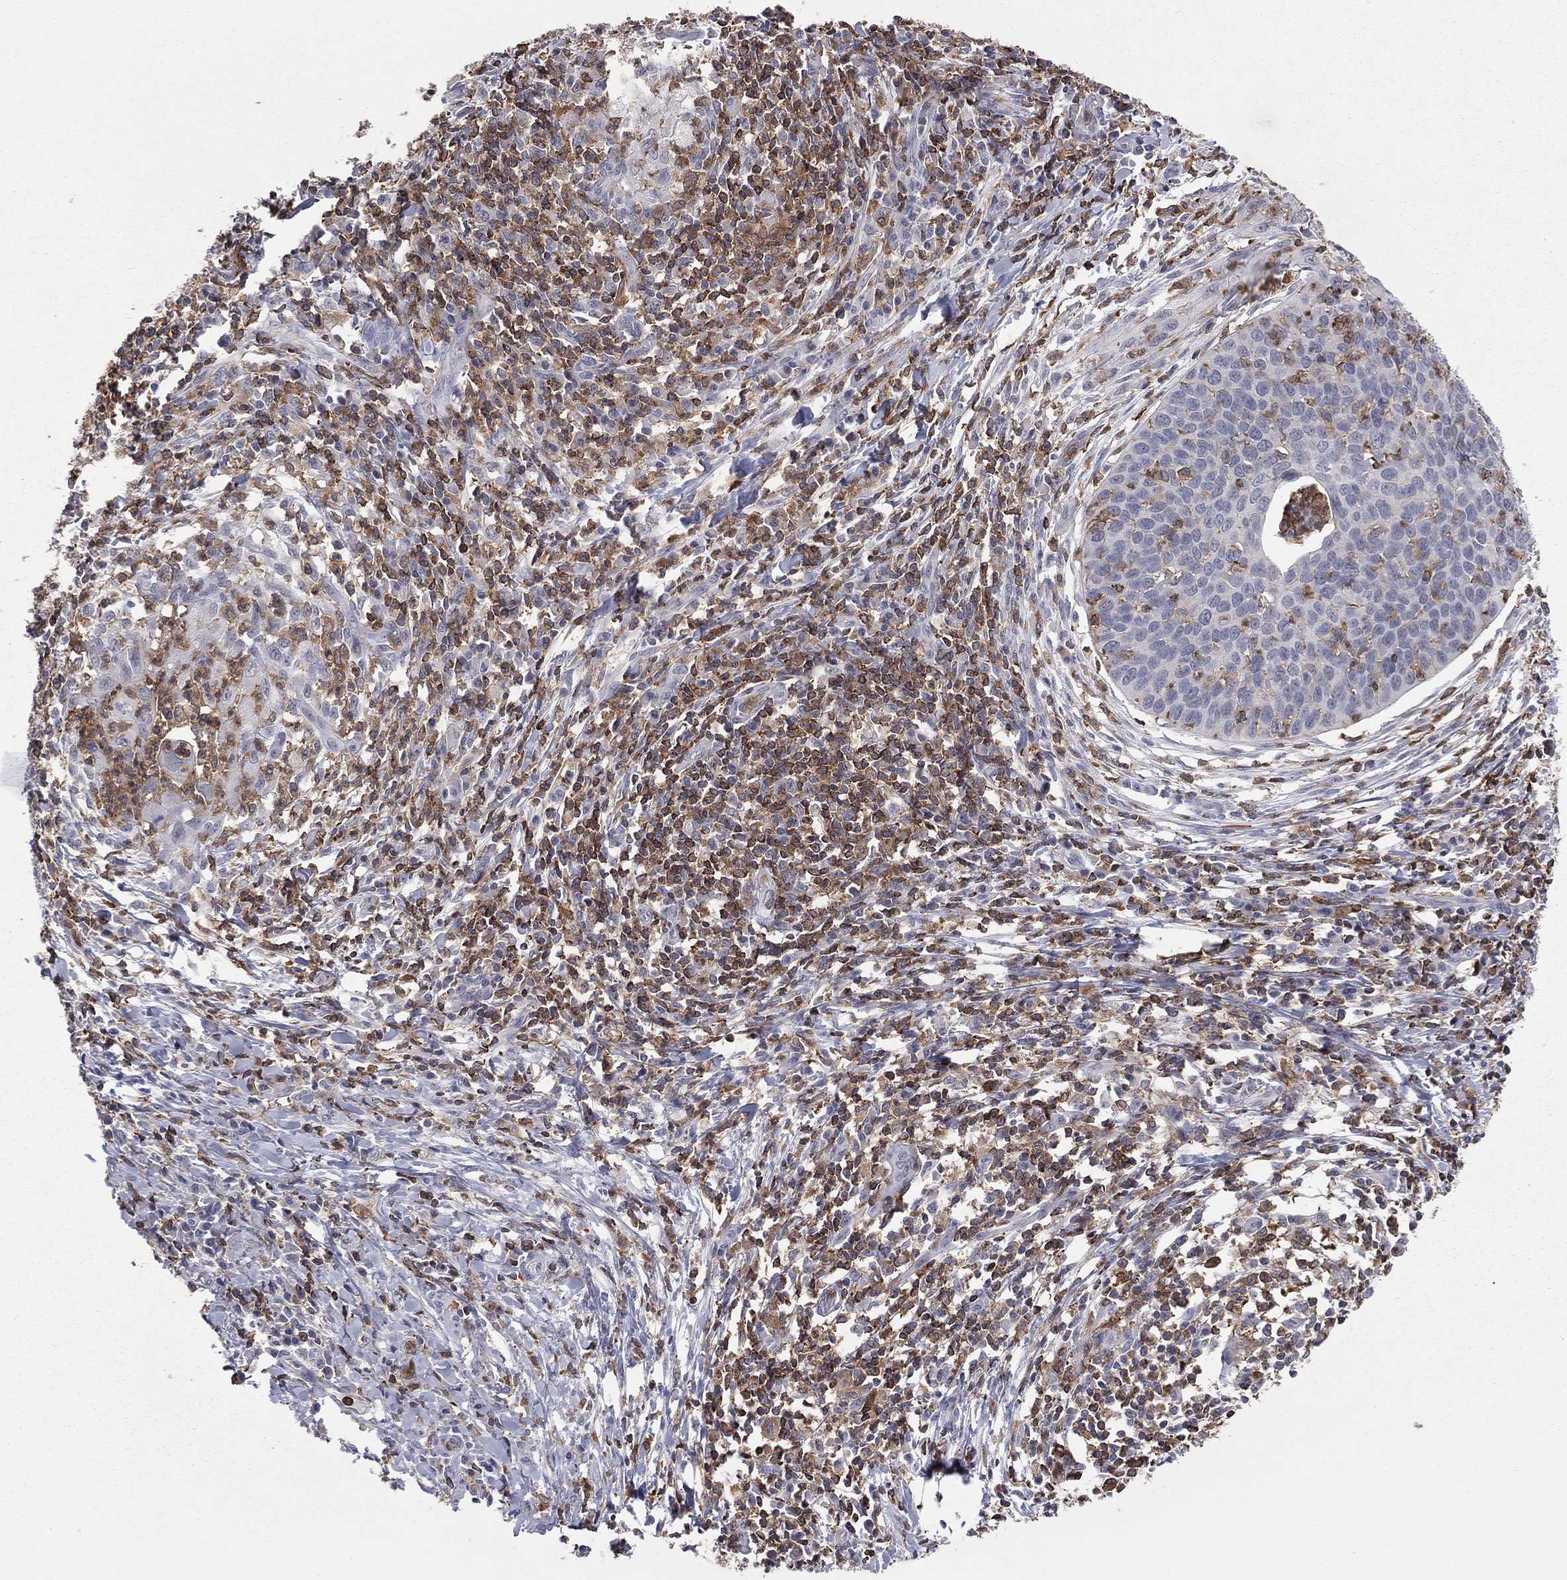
{"staining": {"intensity": "negative", "quantity": "none", "location": "none"}, "tissue": "cervical cancer", "cell_type": "Tumor cells", "image_type": "cancer", "snomed": [{"axis": "morphology", "description": "Squamous cell carcinoma, NOS"}, {"axis": "topography", "description": "Cervix"}], "caption": "IHC micrograph of cervical cancer stained for a protein (brown), which exhibits no positivity in tumor cells.", "gene": "PSTPIP1", "patient": {"sex": "female", "age": 26}}